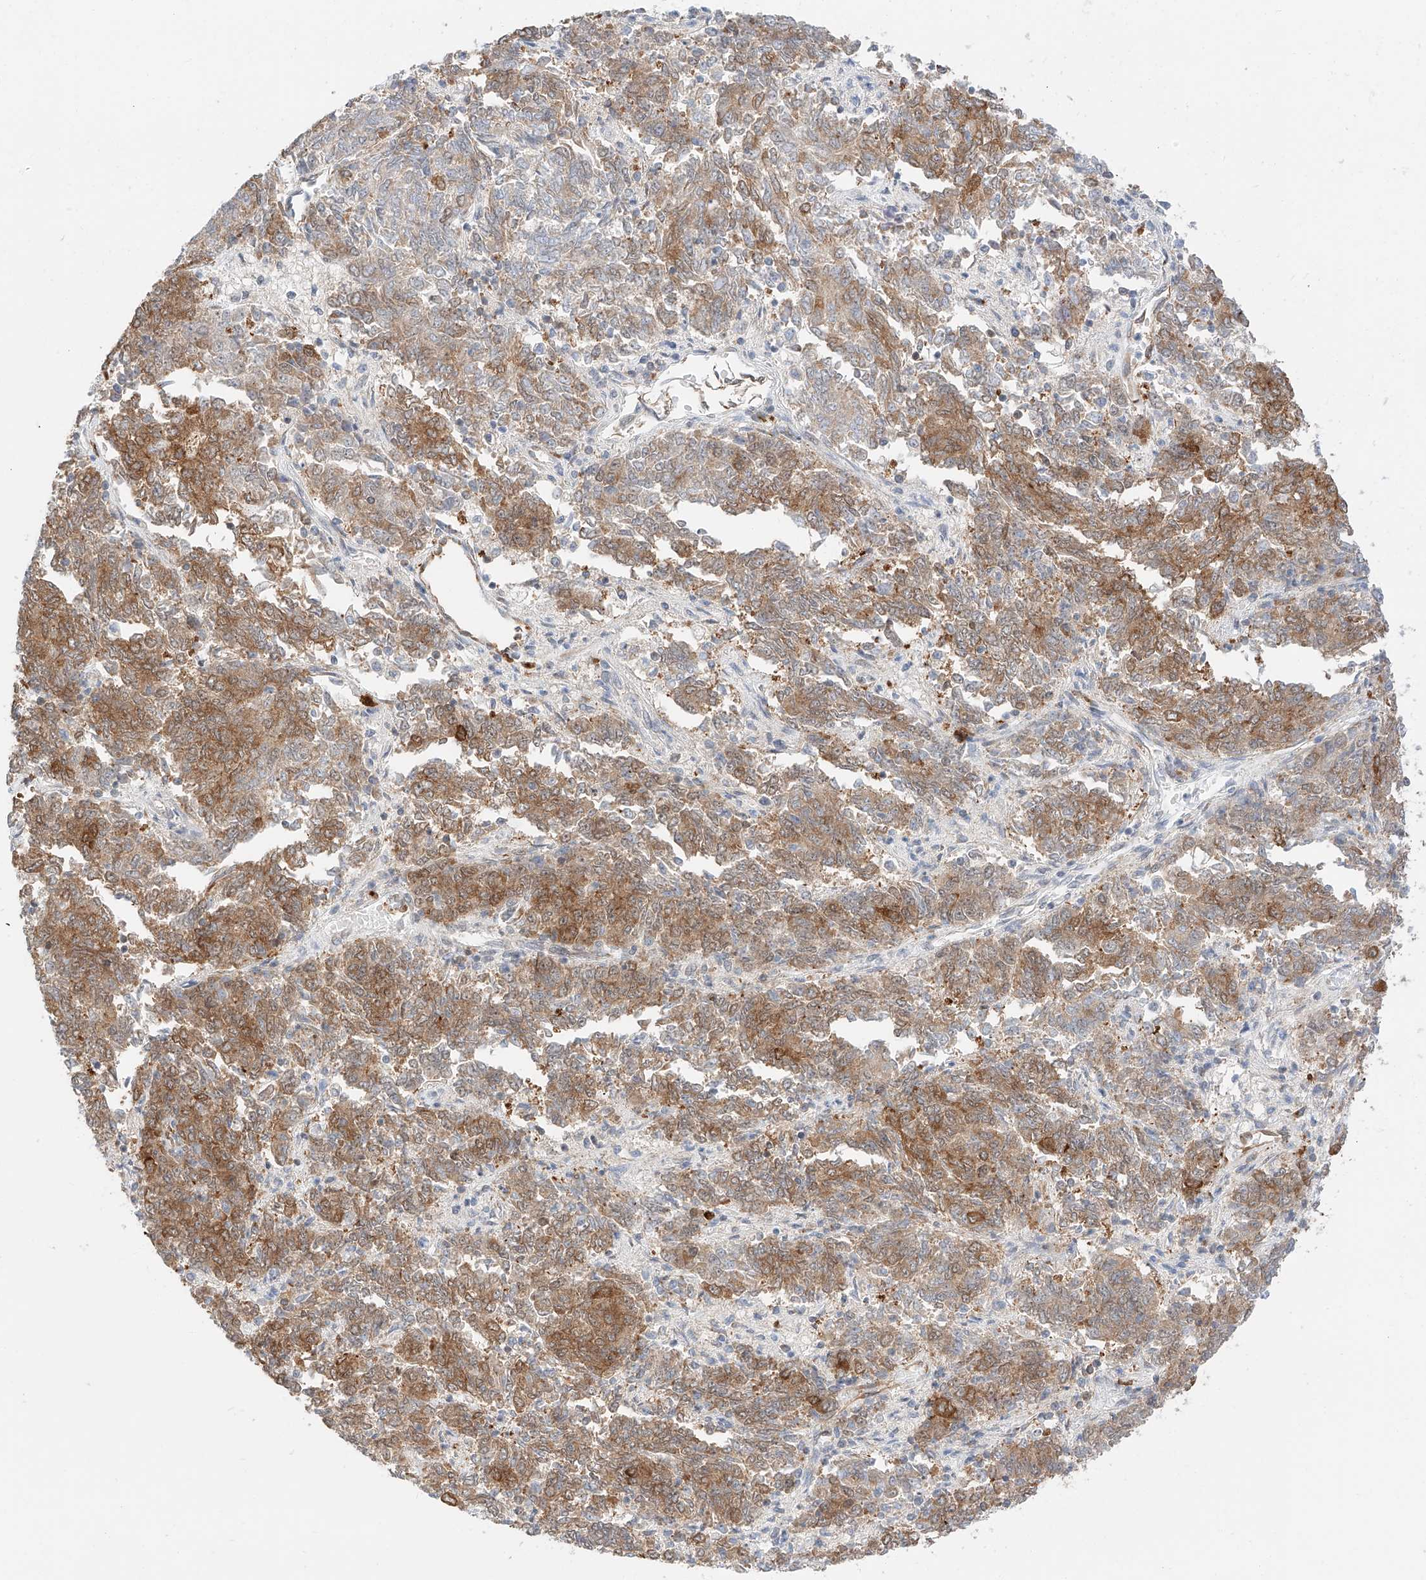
{"staining": {"intensity": "moderate", "quantity": ">75%", "location": "cytoplasmic/membranous"}, "tissue": "endometrial cancer", "cell_type": "Tumor cells", "image_type": "cancer", "snomed": [{"axis": "morphology", "description": "Adenocarcinoma, NOS"}, {"axis": "topography", "description": "Endometrium"}], "caption": "Immunohistochemical staining of human endometrial cancer (adenocarcinoma) displays medium levels of moderate cytoplasmic/membranous expression in about >75% of tumor cells. (IHC, brightfield microscopy, high magnification).", "gene": "CARMIL1", "patient": {"sex": "female", "age": 80}}